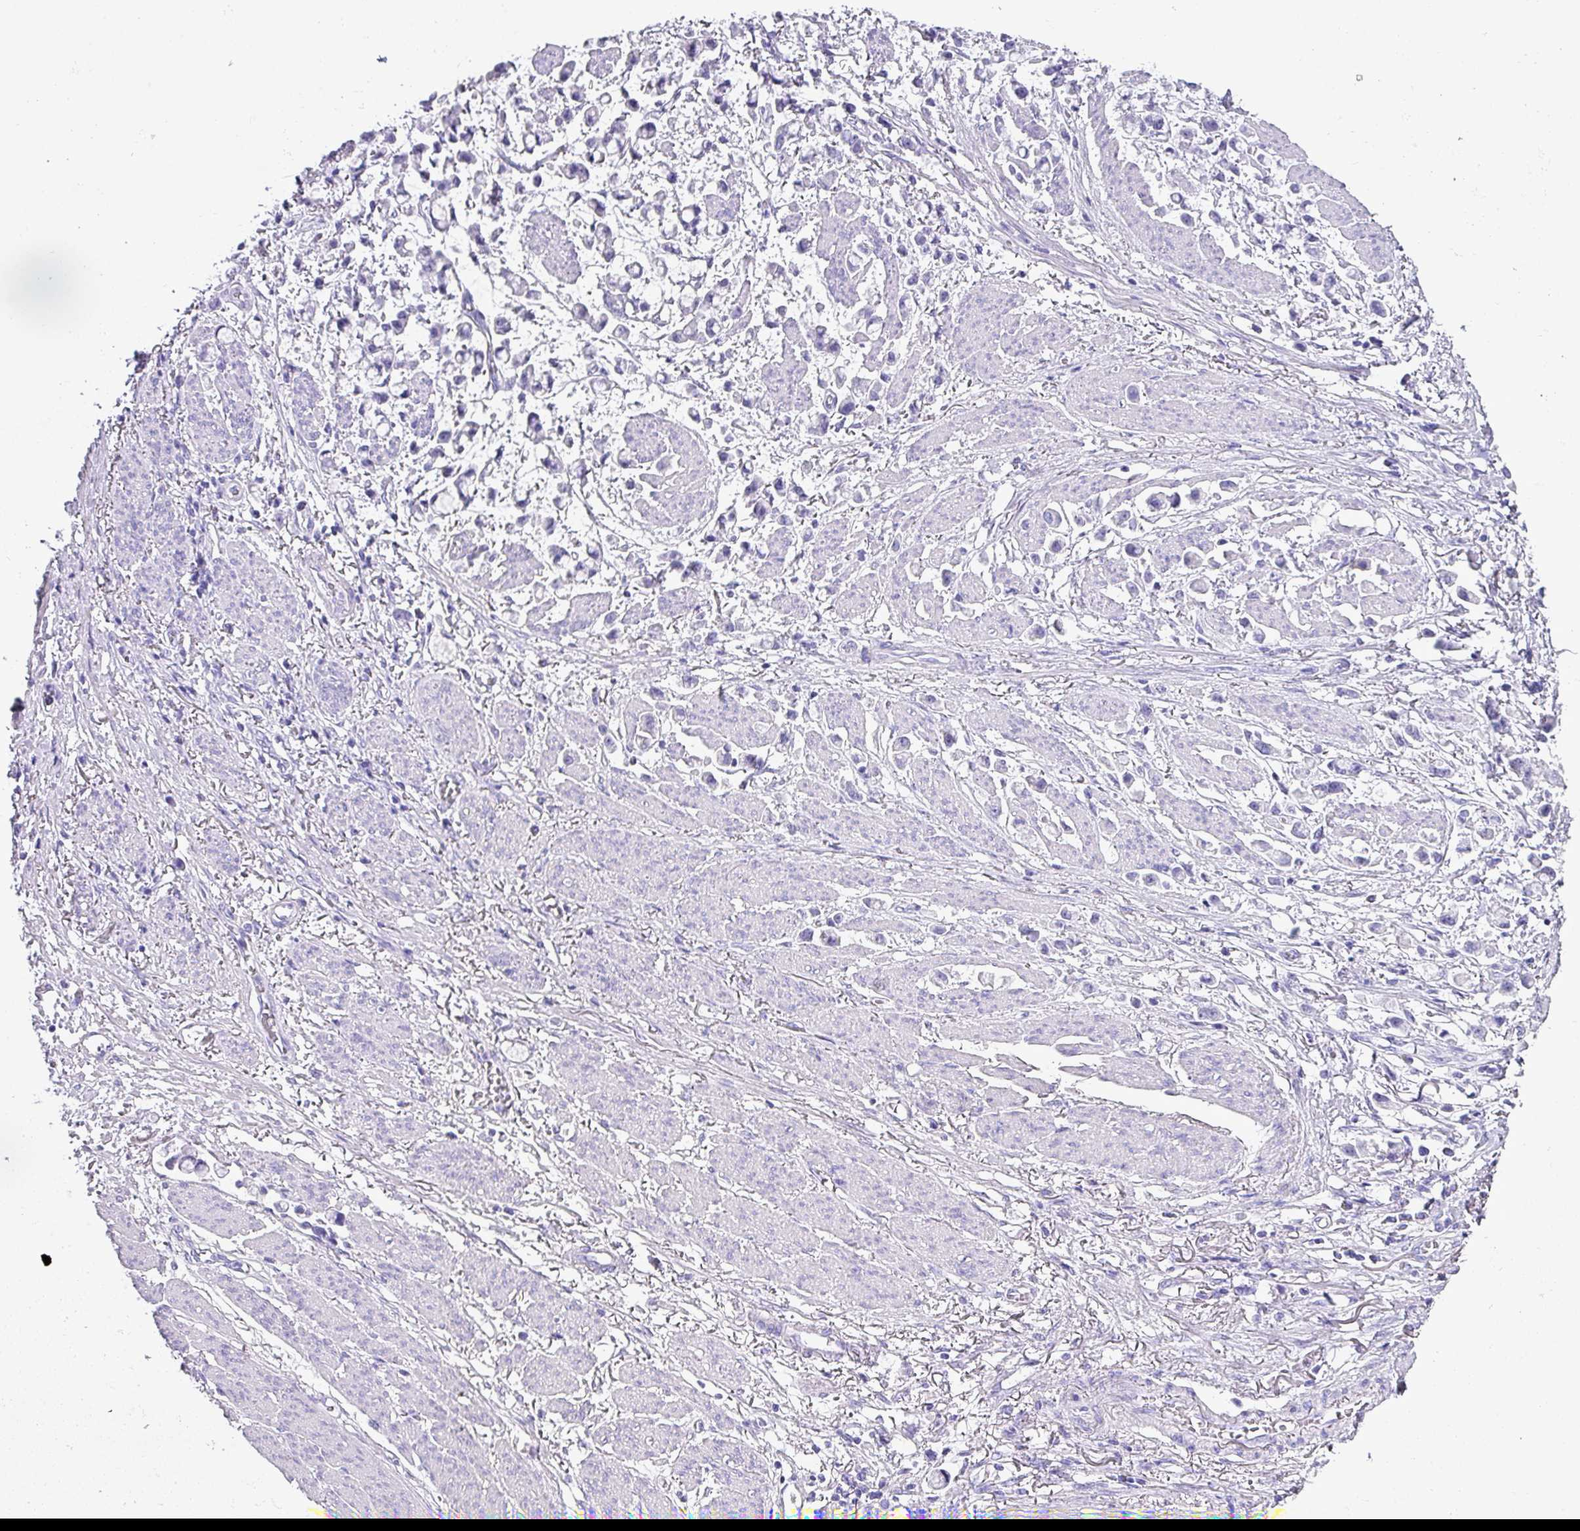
{"staining": {"intensity": "negative", "quantity": "none", "location": "none"}, "tissue": "stomach cancer", "cell_type": "Tumor cells", "image_type": "cancer", "snomed": [{"axis": "morphology", "description": "Adenocarcinoma, NOS"}, {"axis": "topography", "description": "Stomach"}], "caption": "Tumor cells show no significant positivity in stomach adenocarcinoma. (DAB immunohistochemistry with hematoxylin counter stain).", "gene": "KRT6C", "patient": {"sex": "female", "age": 81}}